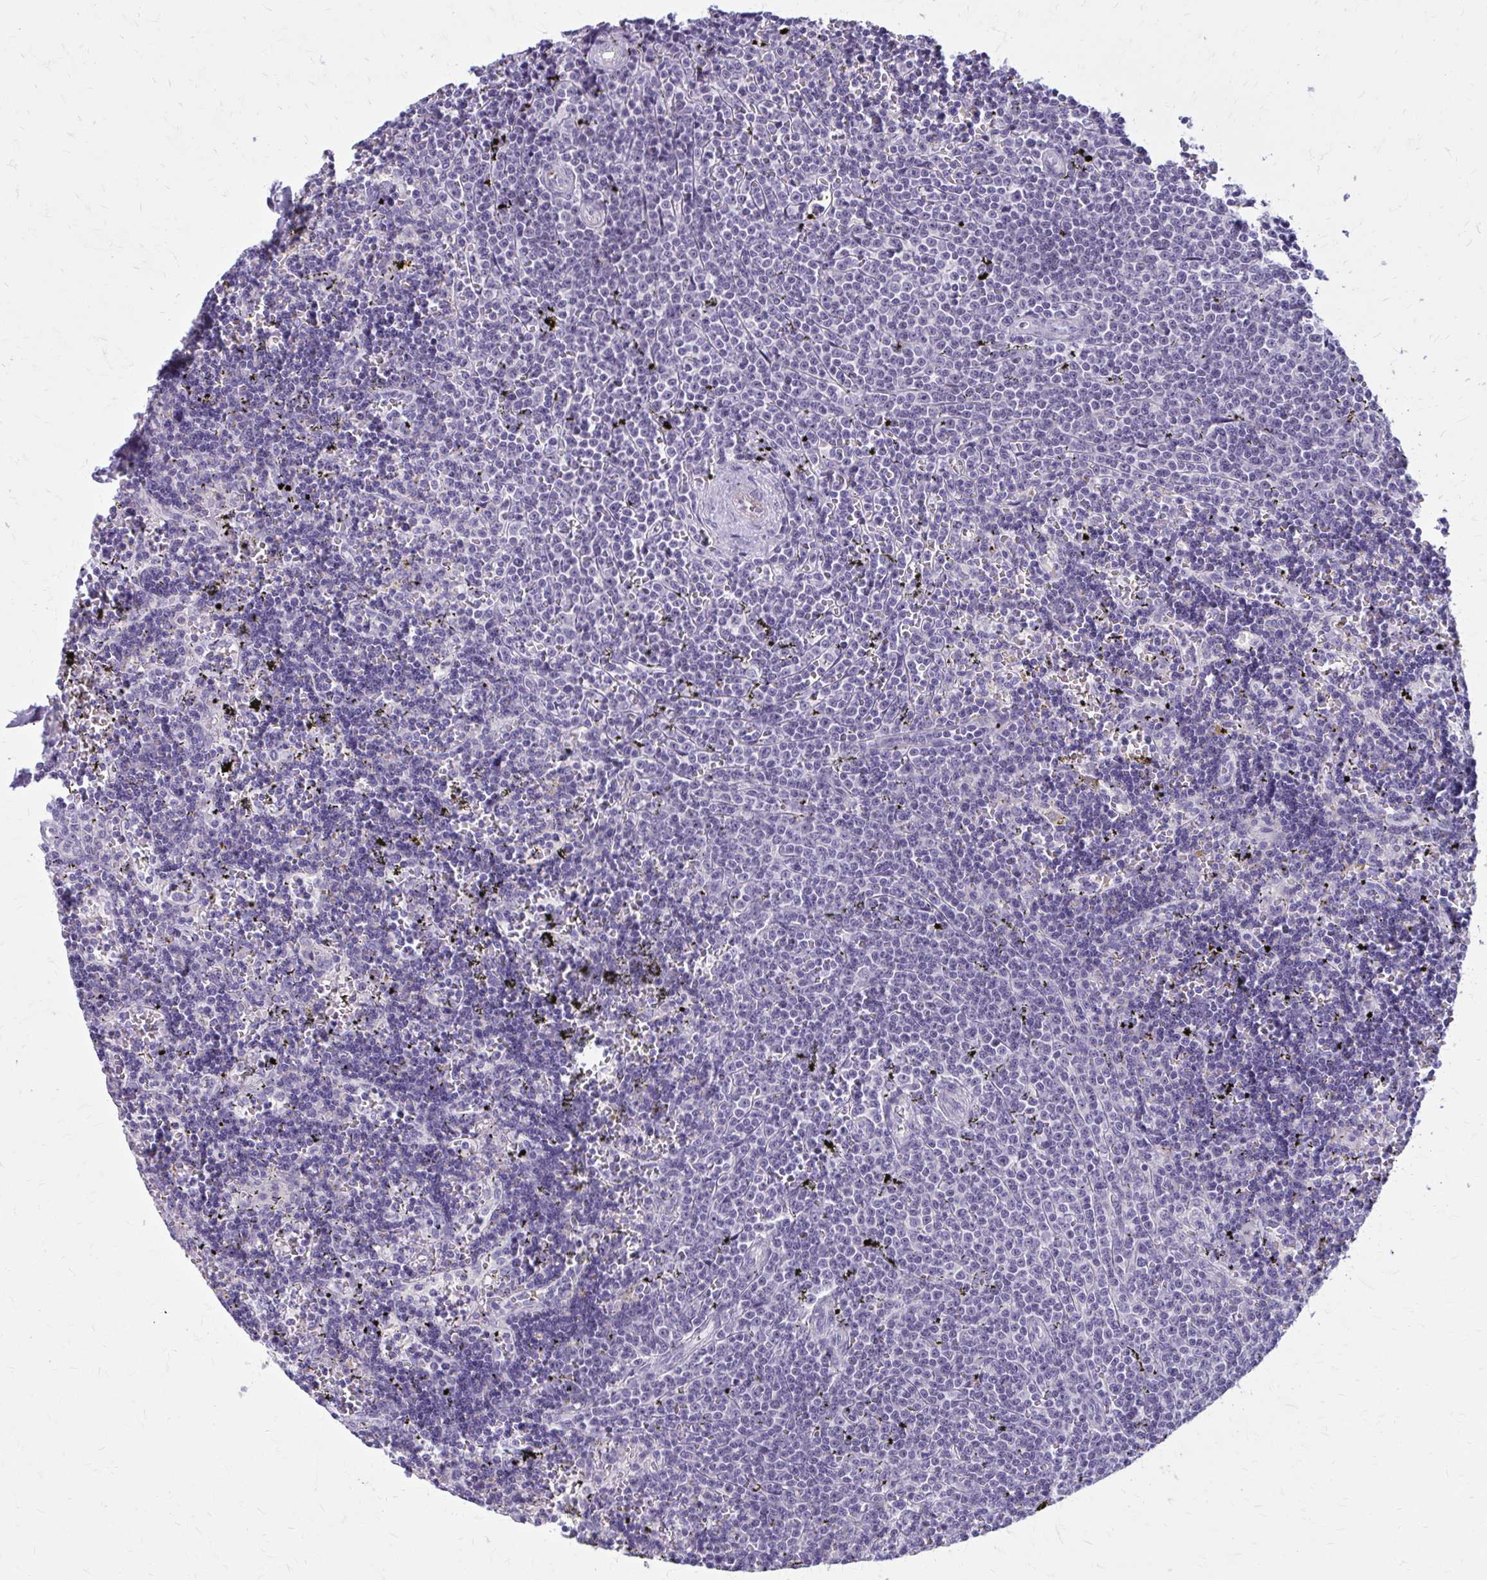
{"staining": {"intensity": "negative", "quantity": "none", "location": "none"}, "tissue": "lymphoma", "cell_type": "Tumor cells", "image_type": "cancer", "snomed": [{"axis": "morphology", "description": "Malignant lymphoma, non-Hodgkin's type, Low grade"}, {"axis": "topography", "description": "Spleen"}], "caption": "This photomicrograph is of low-grade malignant lymphoma, non-Hodgkin's type stained with immunohistochemistry to label a protein in brown with the nuclei are counter-stained blue. There is no positivity in tumor cells.", "gene": "CASQ2", "patient": {"sex": "male", "age": 60}}